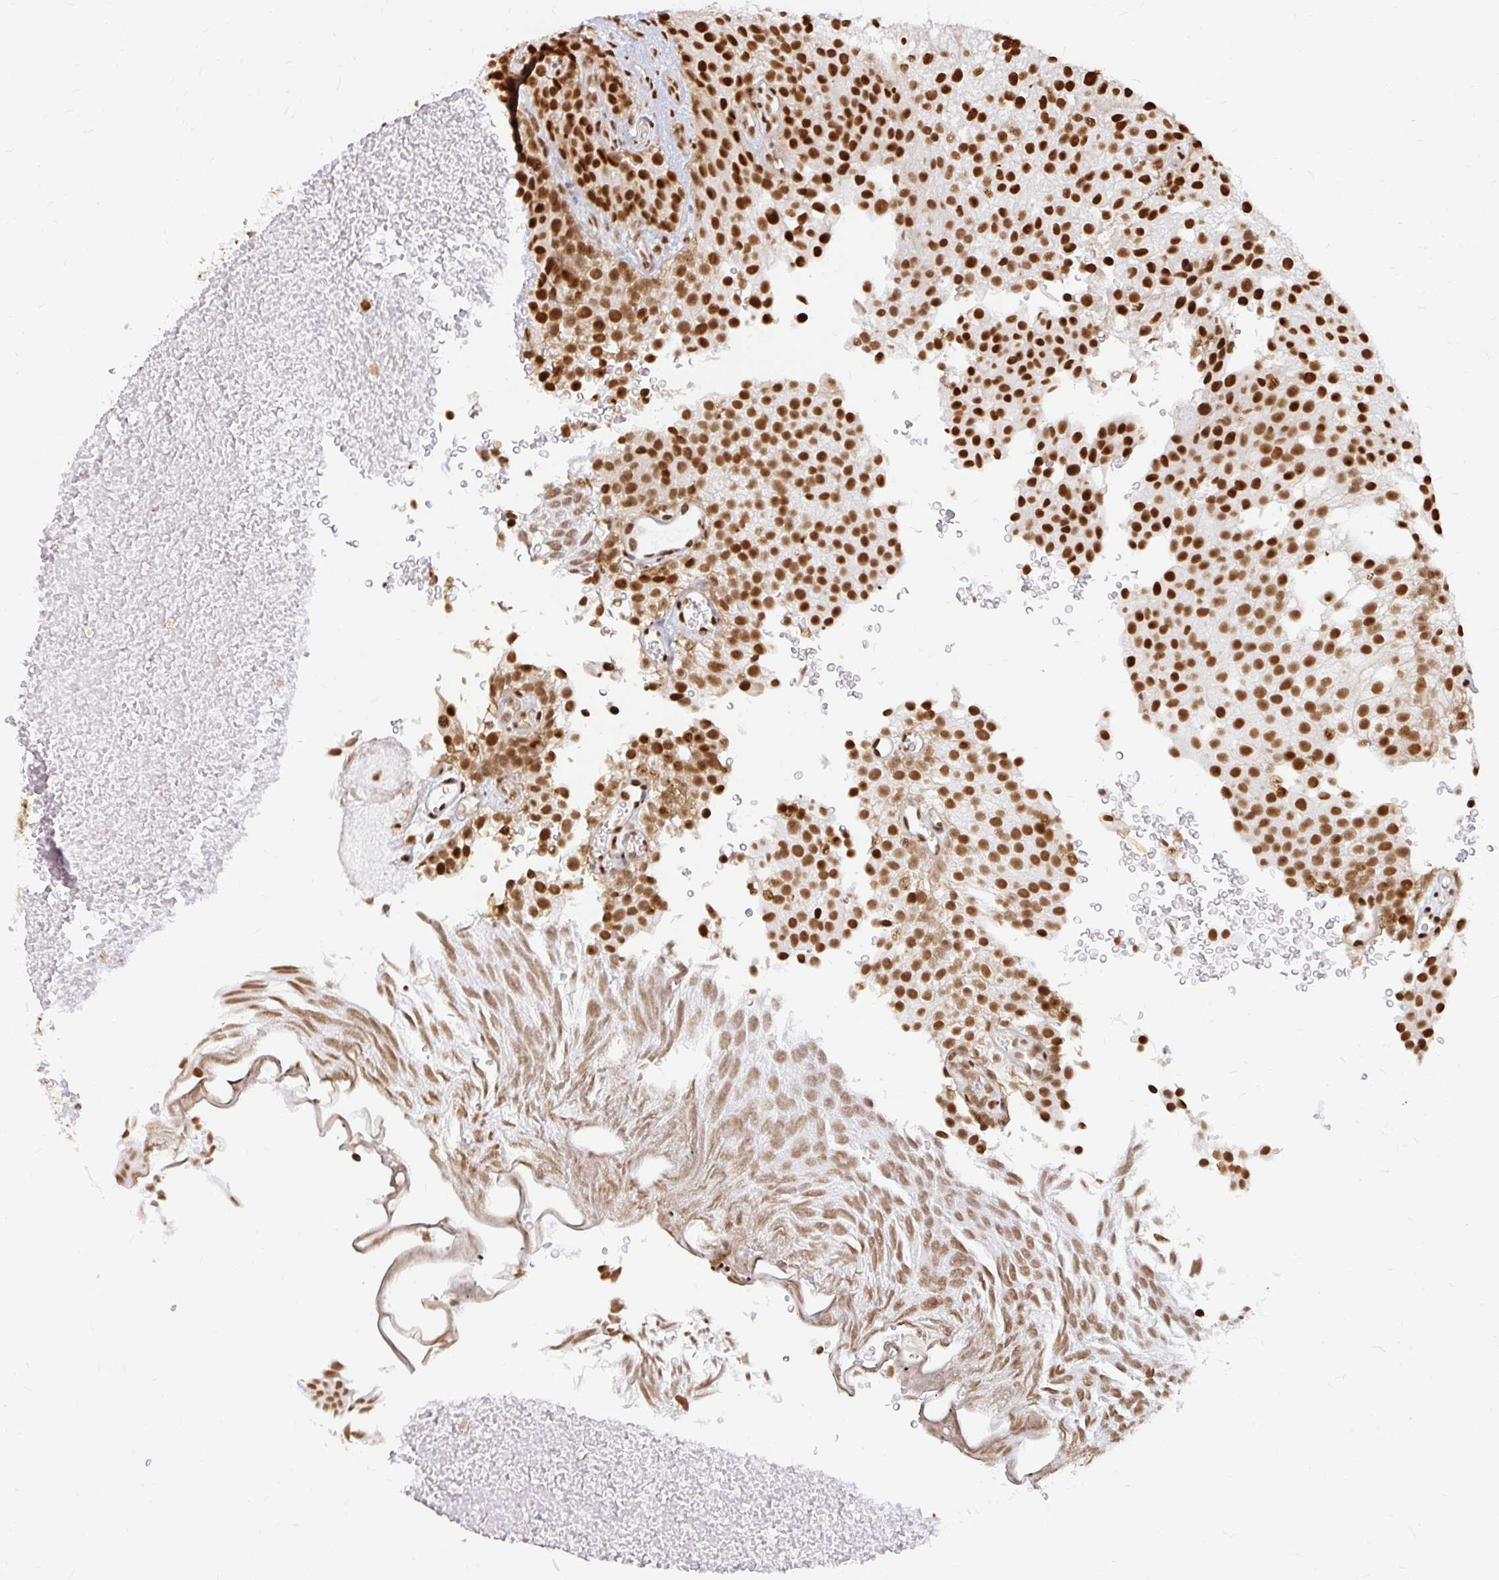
{"staining": {"intensity": "strong", "quantity": ">75%", "location": "nuclear"}, "tissue": "urothelial cancer", "cell_type": "Tumor cells", "image_type": "cancer", "snomed": [{"axis": "morphology", "description": "Urothelial carcinoma, Low grade"}, {"axis": "topography", "description": "Urinary bladder"}], "caption": "Immunohistochemistry (IHC) of low-grade urothelial carcinoma shows high levels of strong nuclear positivity in approximately >75% of tumor cells.", "gene": "HNRNPU", "patient": {"sex": "male", "age": 78}}